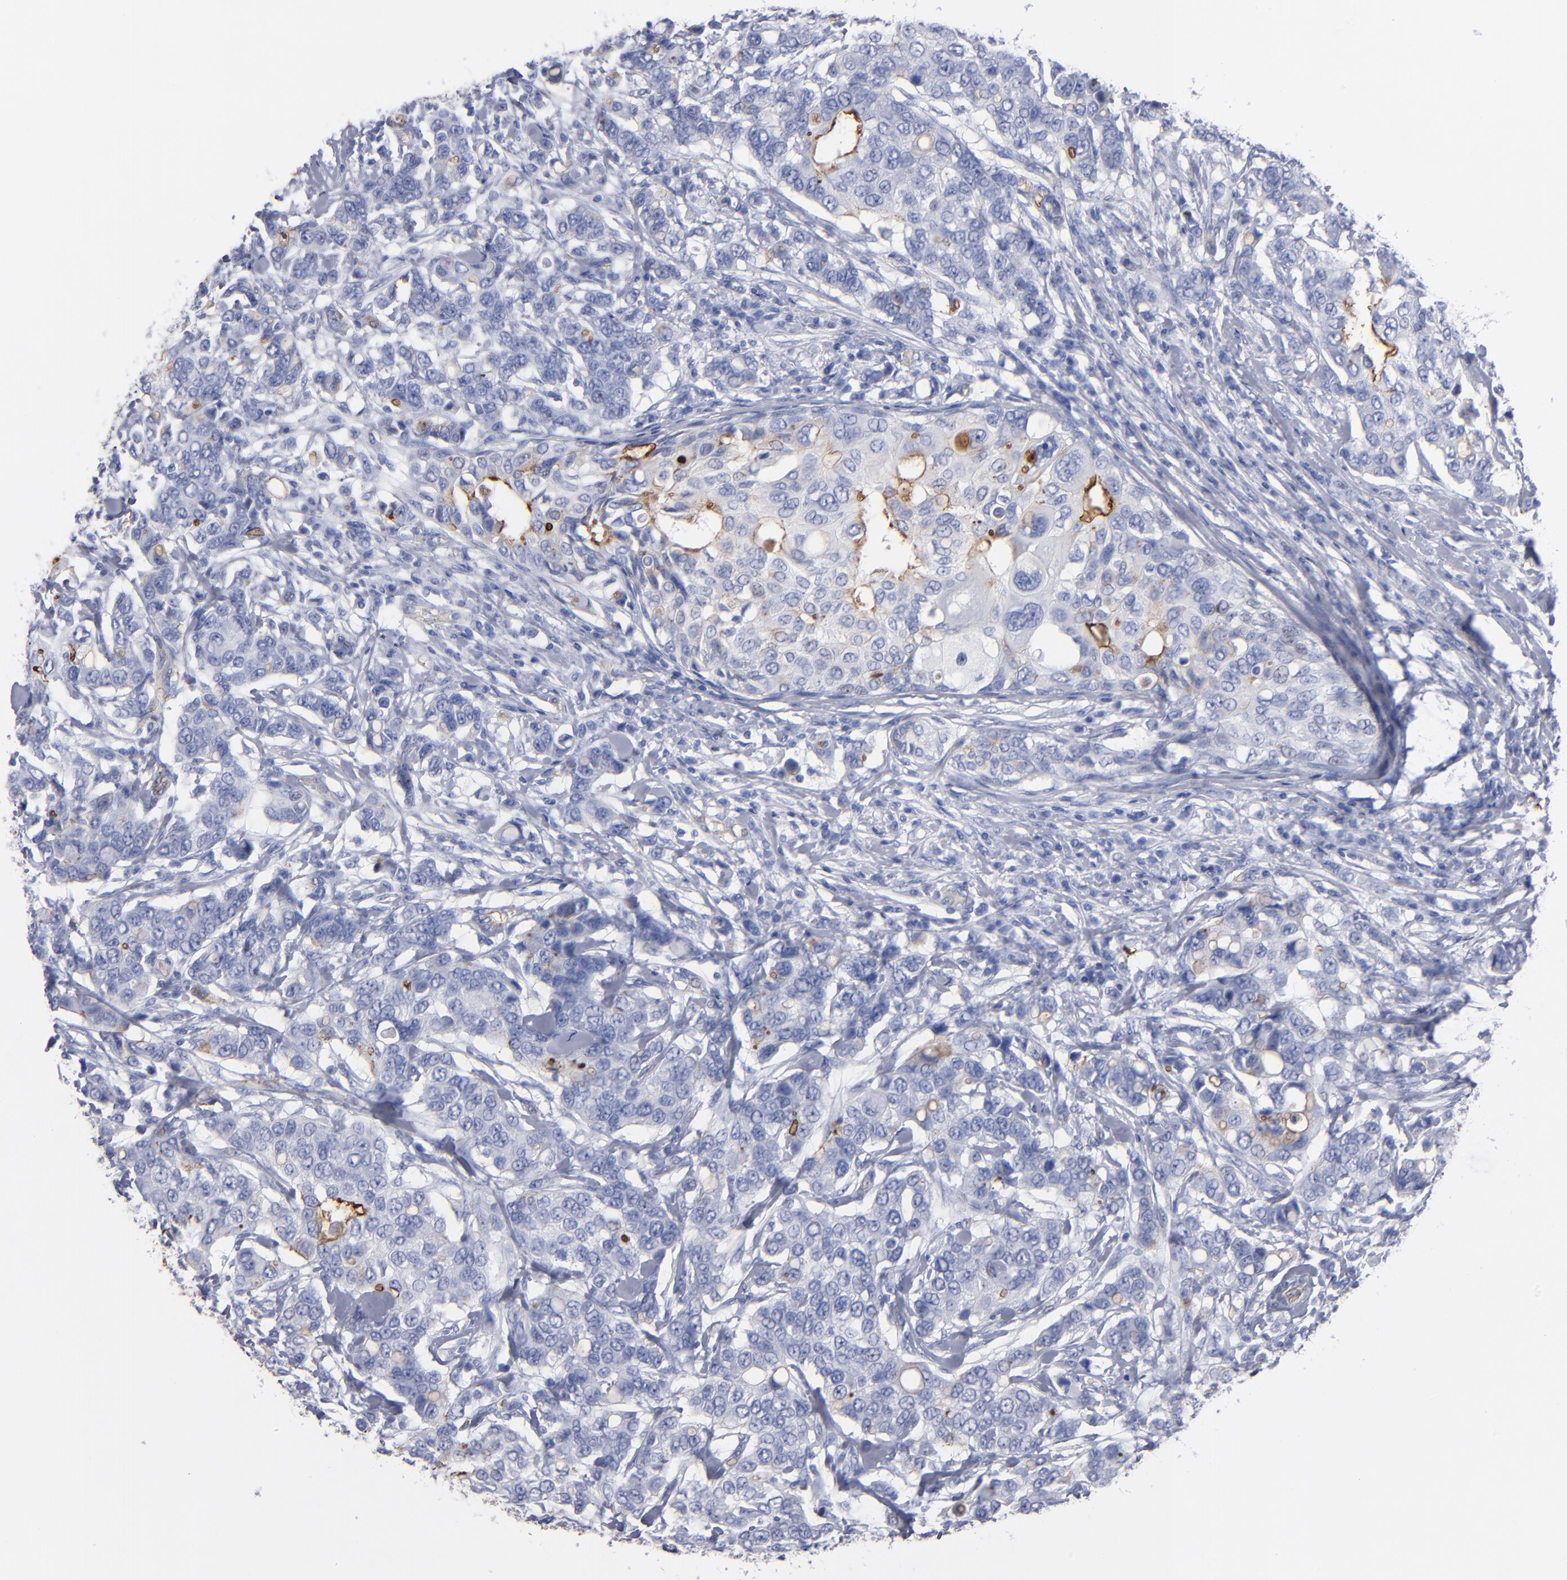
{"staining": {"intensity": "moderate", "quantity": "<25%", "location": "cytoplasmic/membranous"}, "tissue": "breast cancer", "cell_type": "Tumor cells", "image_type": "cancer", "snomed": [{"axis": "morphology", "description": "Duct carcinoma"}, {"axis": "topography", "description": "Breast"}], "caption": "Immunohistochemical staining of human infiltrating ductal carcinoma (breast) displays low levels of moderate cytoplasmic/membranous expression in approximately <25% of tumor cells. Nuclei are stained in blue.", "gene": "TM4SF1", "patient": {"sex": "female", "age": 27}}